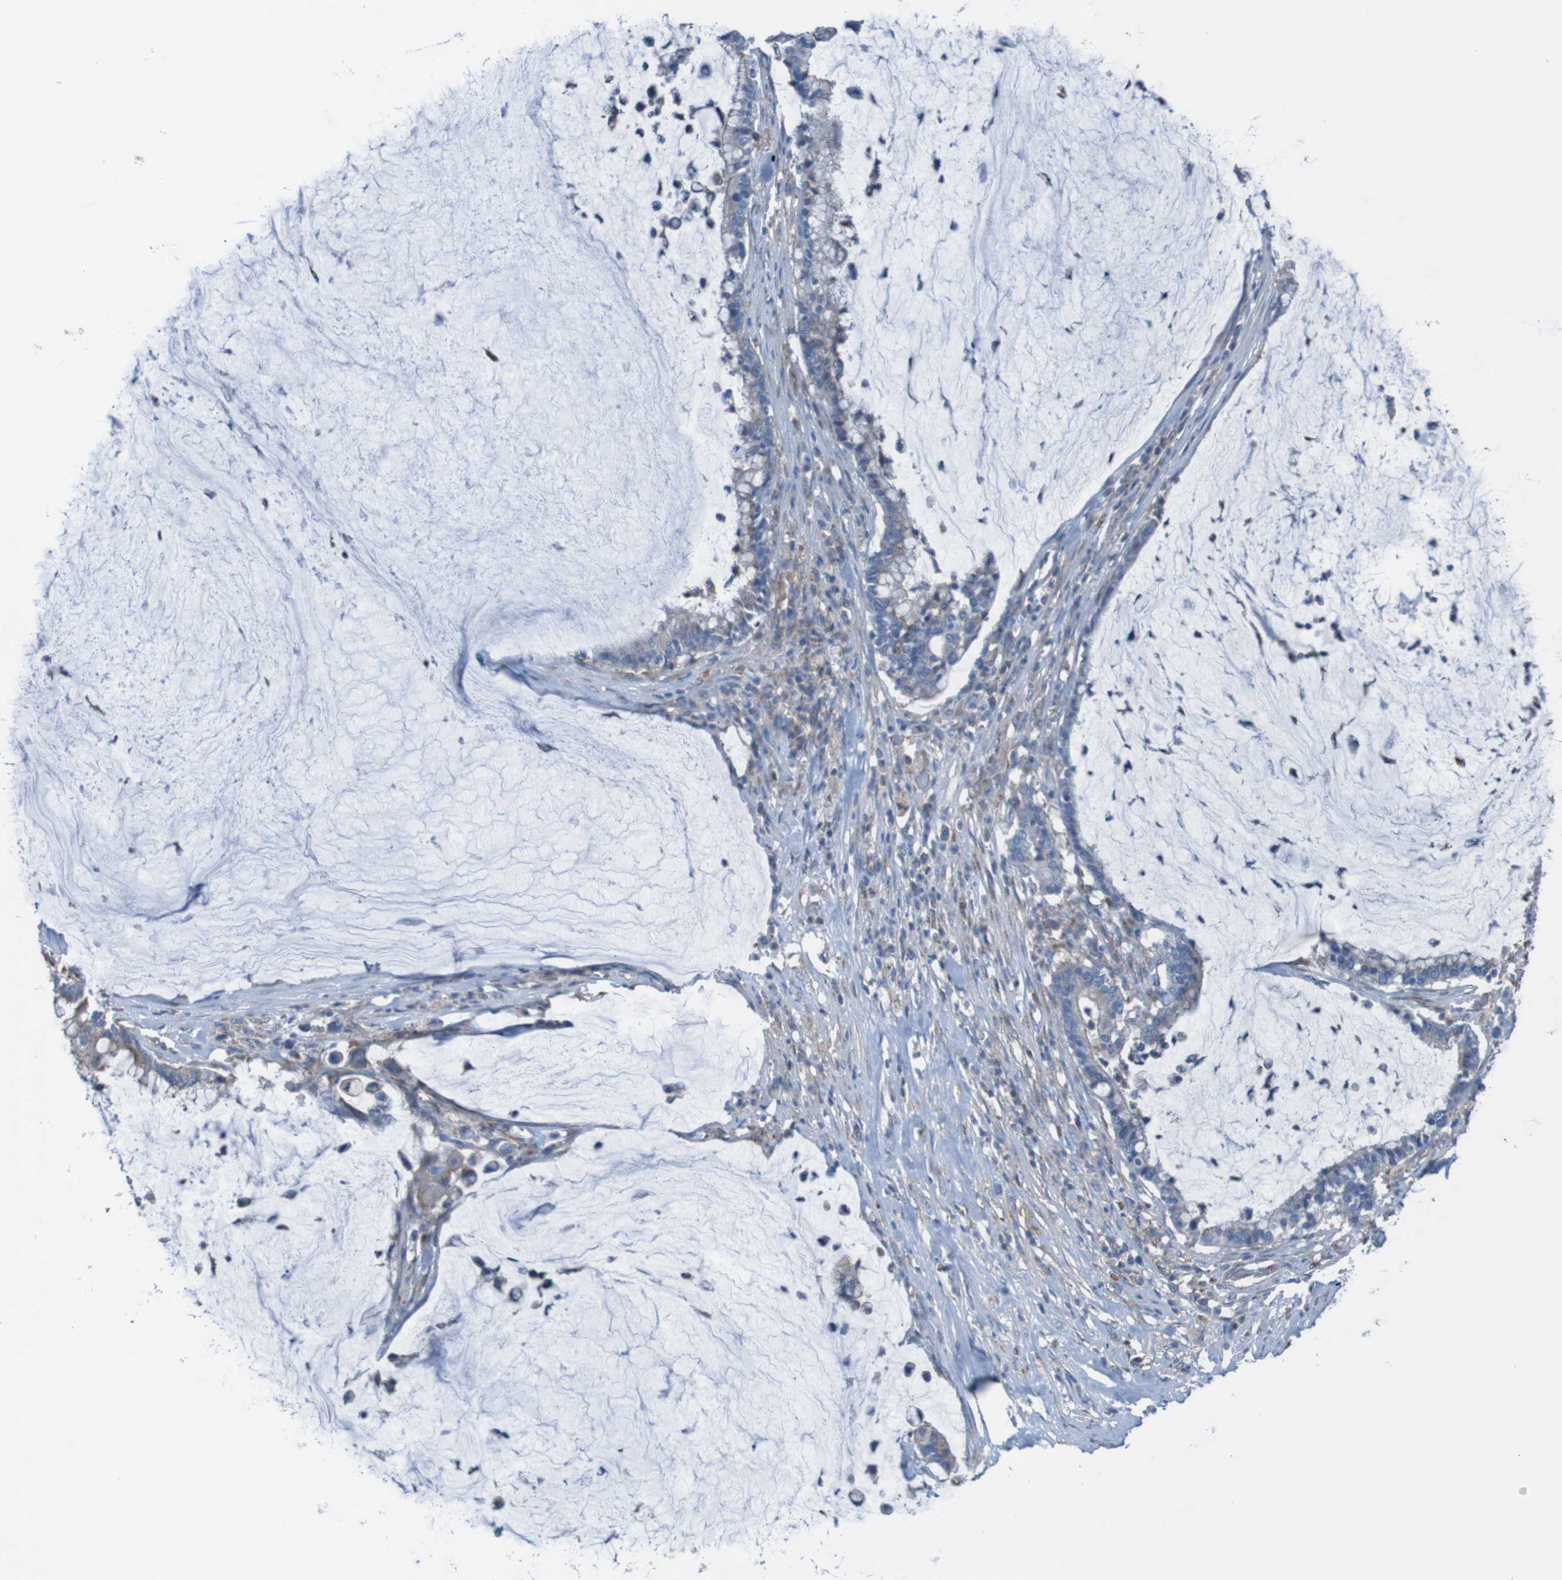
{"staining": {"intensity": "moderate", "quantity": "25%-75%", "location": "cytoplasmic/membranous"}, "tissue": "pancreatic cancer", "cell_type": "Tumor cells", "image_type": "cancer", "snomed": [{"axis": "morphology", "description": "Adenocarcinoma, NOS"}, {"axis": "topography", "description": "Pancreas"}], "caption": "A histopathology image of human pancreatic cancer stained for a protein shows moderate cytoplasmic/membranous brown staining in tumor cells. (DAB (3,3'-diaminobenzidine) IHC, brown staining for protein, blue staining for nuclei).", "gene": "MINAR1", "patient": {"sex": "male", "age": 41}}